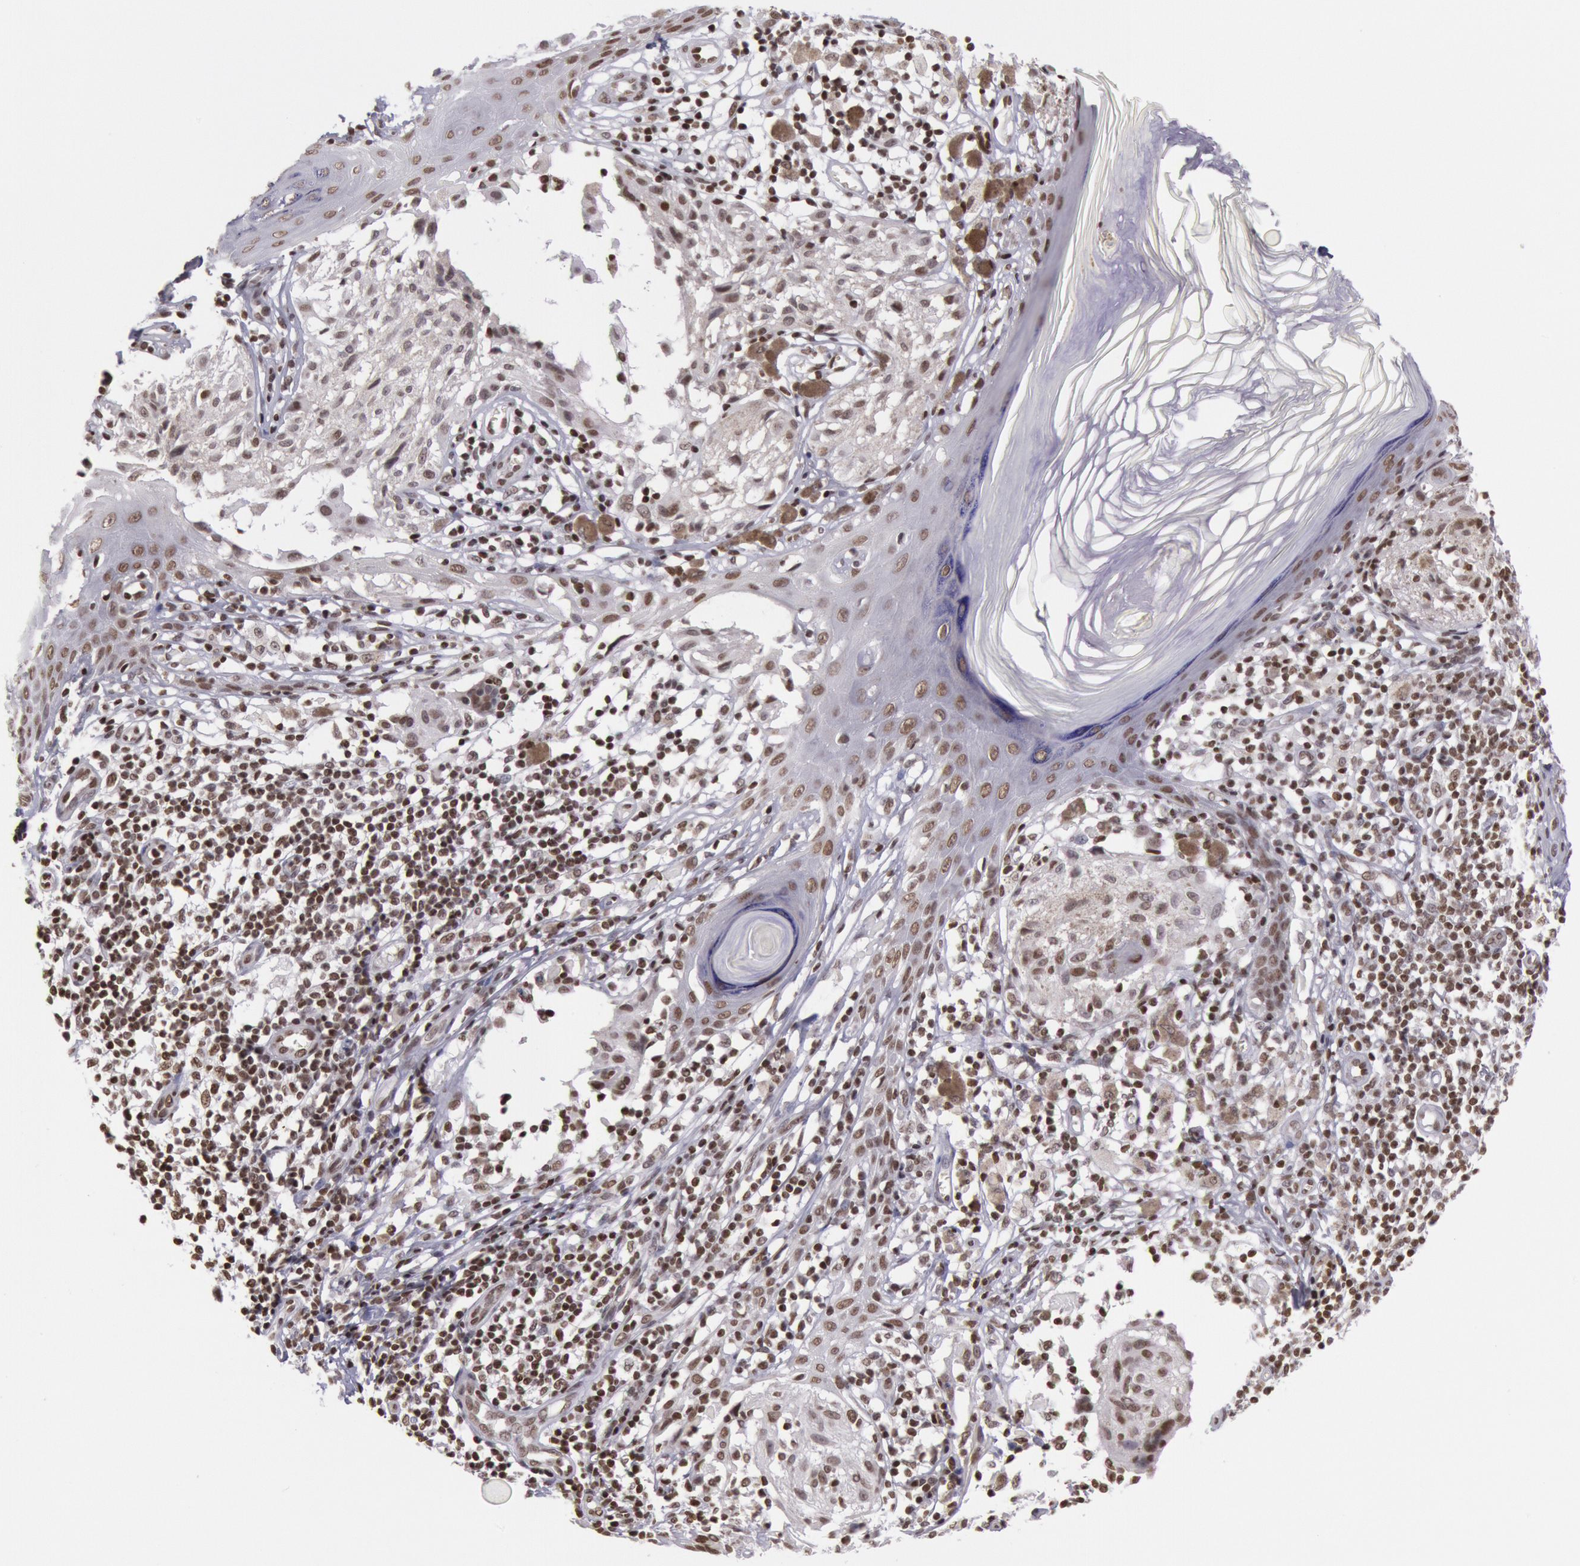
{"staining": {"intensity": "moderate", "quantity": ">75%", "location": "nuclear"}, "tissue": "melanoma", "cell_type": "Tumor cells", "image_type": "cancer", "snomed": [{"axis": "morphology", "description": "Malignant melanoma, NOS"}, {"axis": "topography", "description": "Skin"}], "caption": "Malignant melanoma stained with a brown dye displays moderate nuclear positive positivity in about >75% of tumor cells.", "gene": "NKAP", "patient": {"sex": "male", "age": 36}}